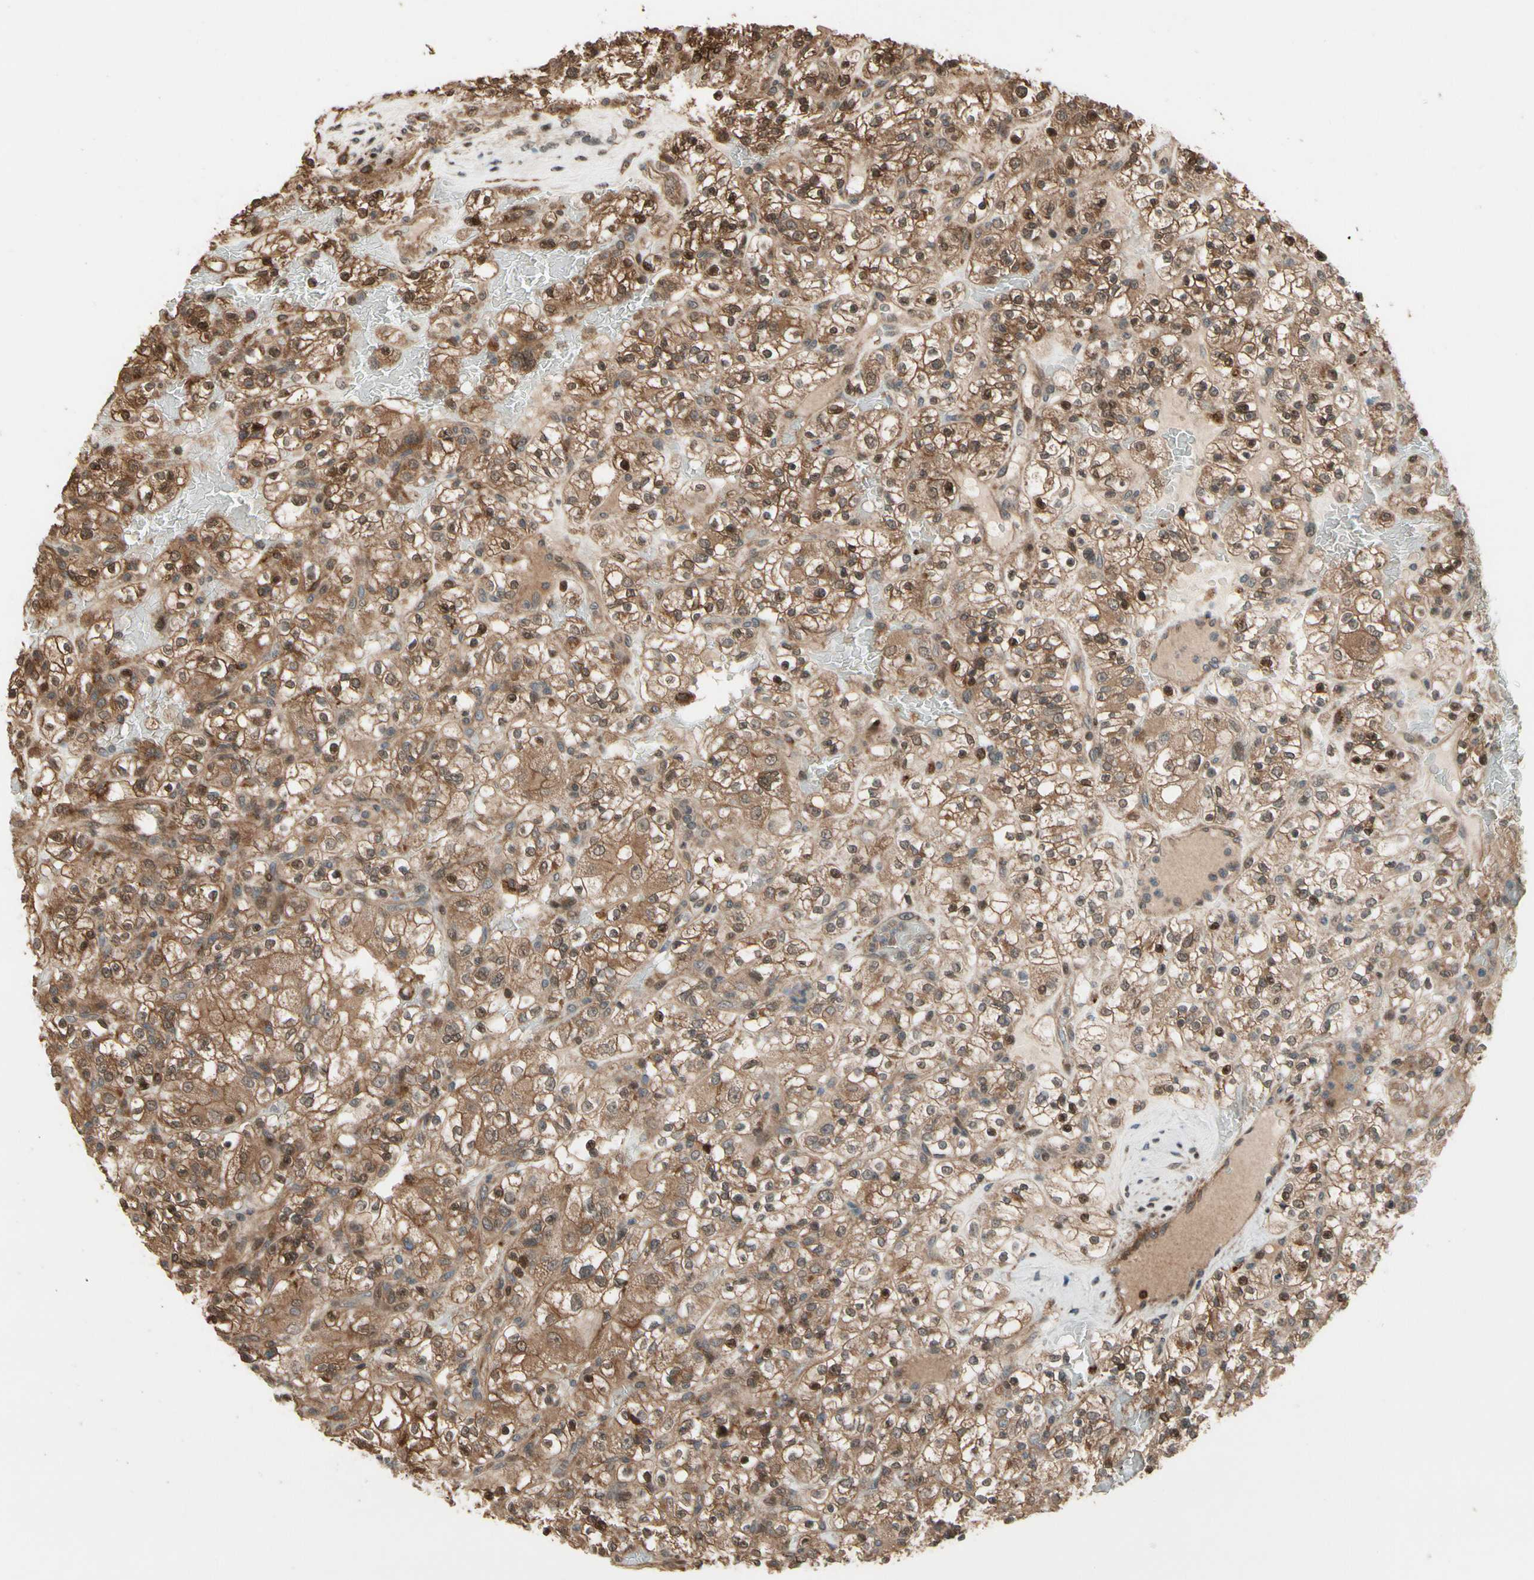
{"staining": {"intensity": "strong", "quantity": "25%-75%", "location": "cytoplasmic/membranous,nuclear"}, "tissue": "renal cancer", "cell_type": "Tumor cells", "image_type": "cancer", "snomed": [{"axis": "morphology", "description": "Normal tissue, NOS"}, {"axis": "morphology", "description": "Adenocarcinoma, NOS"}, {"axis": "topography", "description": "Kidney"}], "caption": "Strong cytoplasmic/membranous and nuclear expression for a protein is seen in about 25%-75% of tumor cells of adenocarcinoma (renal) using immunohistochemistry.", "gene": "CSF1R", "patient": {"sex": "female", "age": 72}}